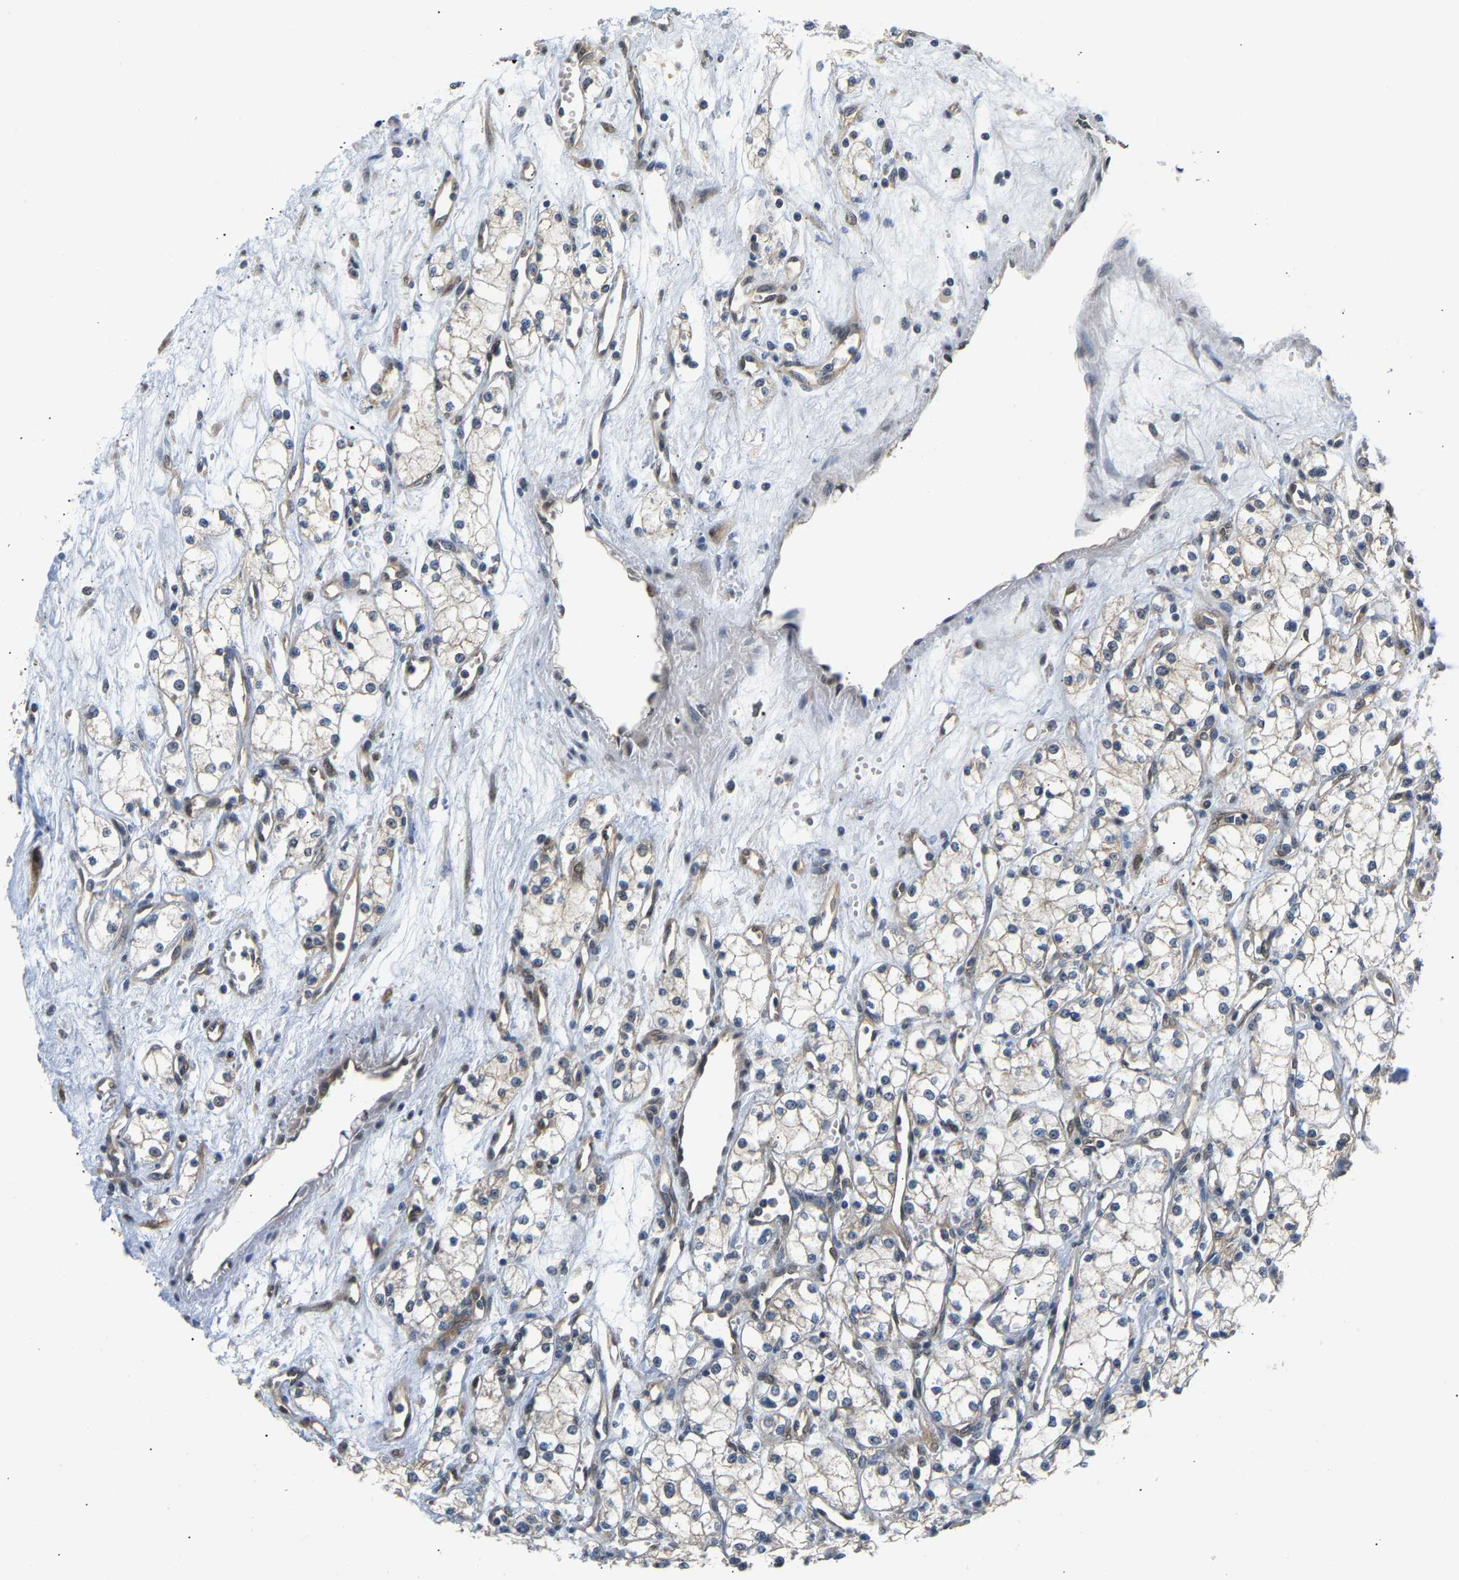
{"staining": {"intensity": "negative", "quantity": "none", "location": "none"}, "tissue": "renal cancer", "cell_type": "Tumor cells", "image_type": "cancer", "snomed": [{"axis": "morphology", "description": "Adenocarcinoma, NOS"}, {"axis": "topography", "description": "Kidney"}], "caption": "Protein analysis of renal adenocarcinoma exhibits no significant positivity in tumor cells.", "gene": "ARHGEF12", "patient": {"sex": "male", "age": 59}}